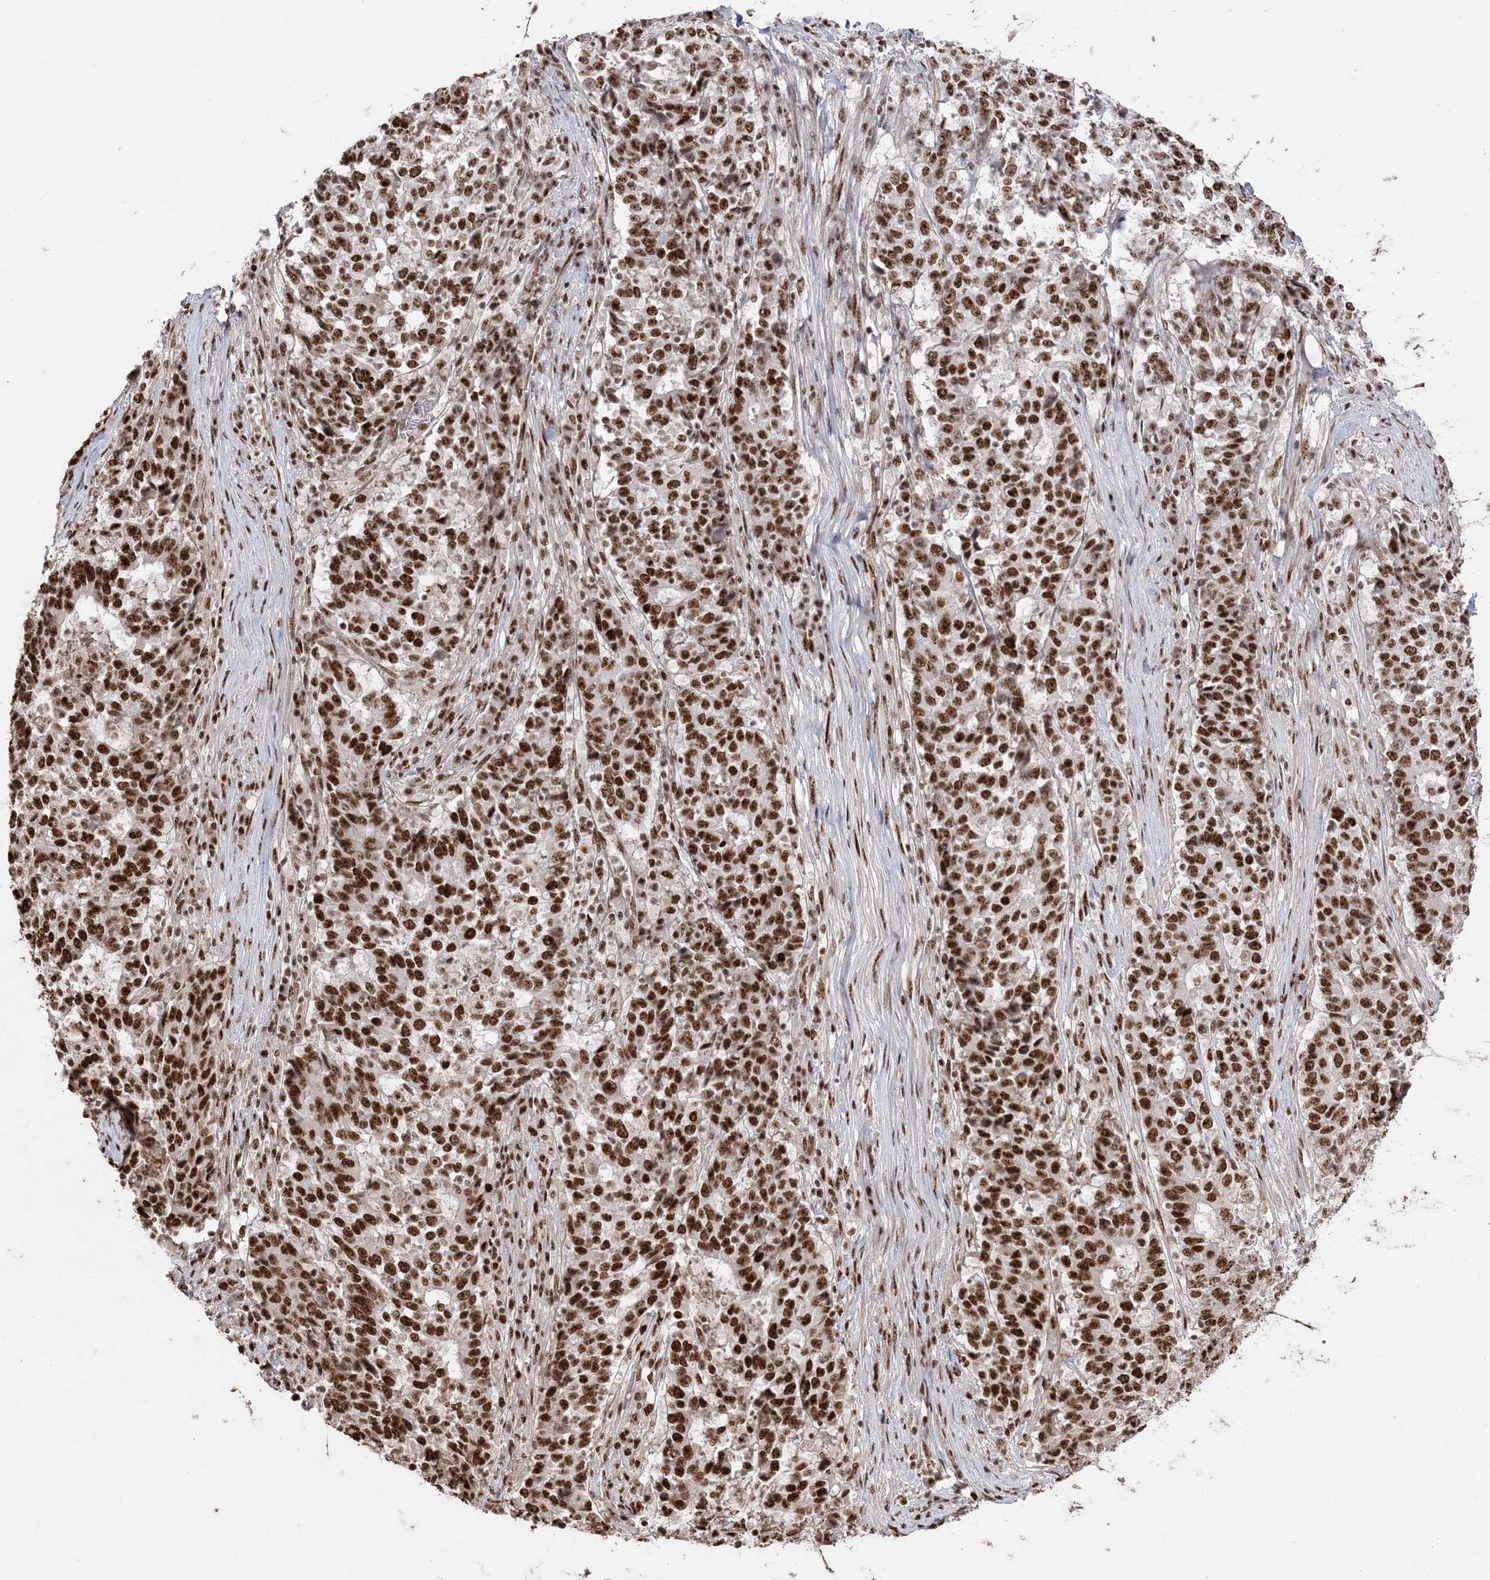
{"staining": {"intensity": "strong", "quantity": ">75%", "location": "nuclear"}, "tissue": "stomach cancer", "cell_type": "Tumor cells", "image_type": "cancer", "snomed": [{"axis": "morphology", "description": "Adenocarcinoma, NOS"}, {"axis": "topography", "description": "Stomach"}], "caption": "Adenocarcinoma (stomach) tissue displays strong nuclear expression in about >75% of tumor cells The protein is shown in brown color, while the nuclei are stained blue.", "gene": "RBM17", "patient": {"sex": "male", "age": 59}}